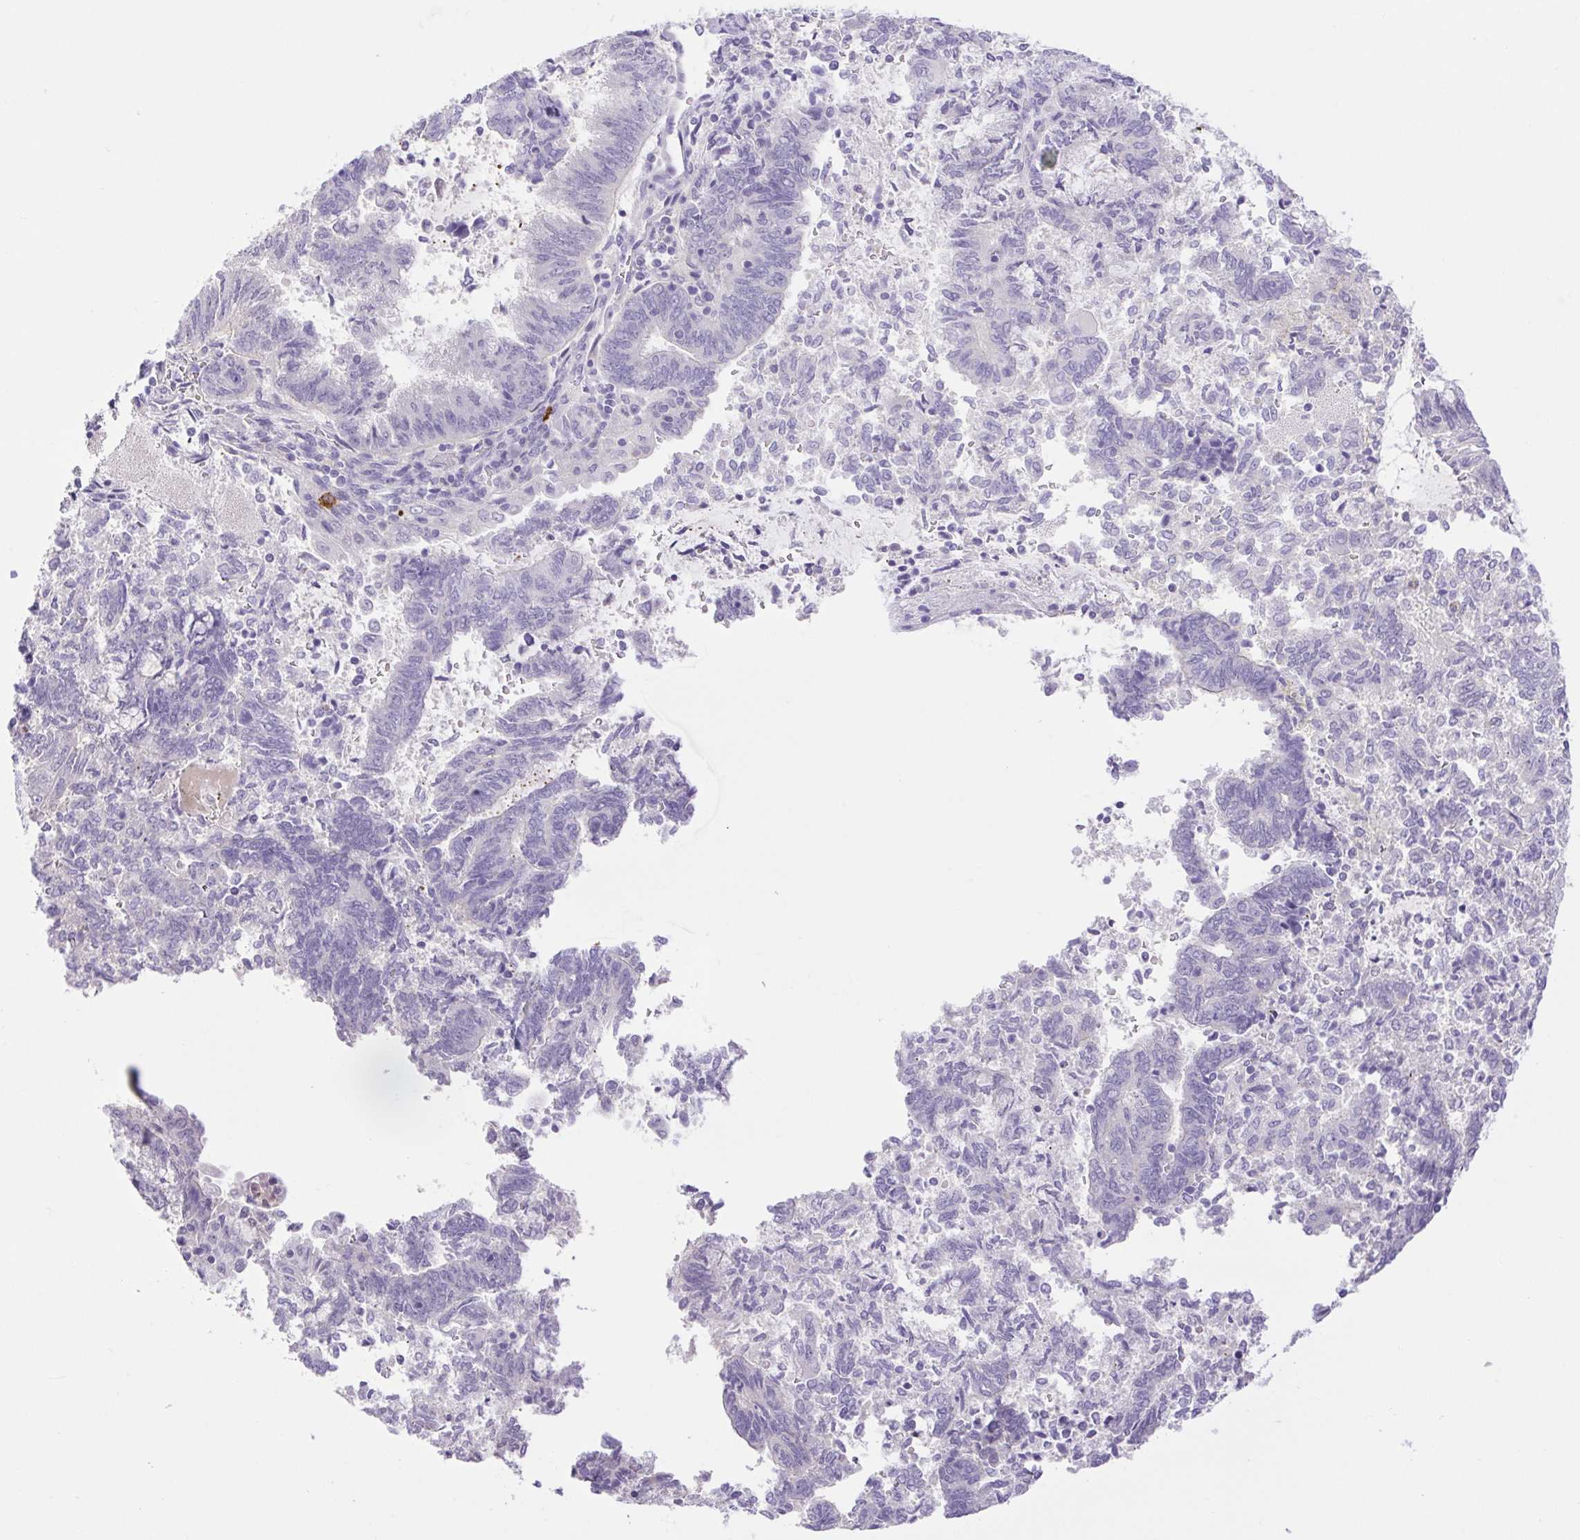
{"staining": {"intensity": "negative", "quantity": "none", "location": "none"}, "tissue": "endometrial cancer", "cell_type": "Tumor cells", "image_type": "cancer", "snomed": [{"axis": "morphology", "description": "Adenocarcinoma, NOS"}, {"axis": "topography", "description": "Endometrium"}], "caption": "This is a photomicrograph of immunohistochemistry staining of endometrial cancer (adenocarcinoma), which shows no positivity in tumor cells. Brightfield microscopy of immunohistochemistry stained with DAB (brown) and hematoxylin (blue), captured at high magnification.", "gene": "FAM177B", "patient": {"sex": "female", "age": 65}}